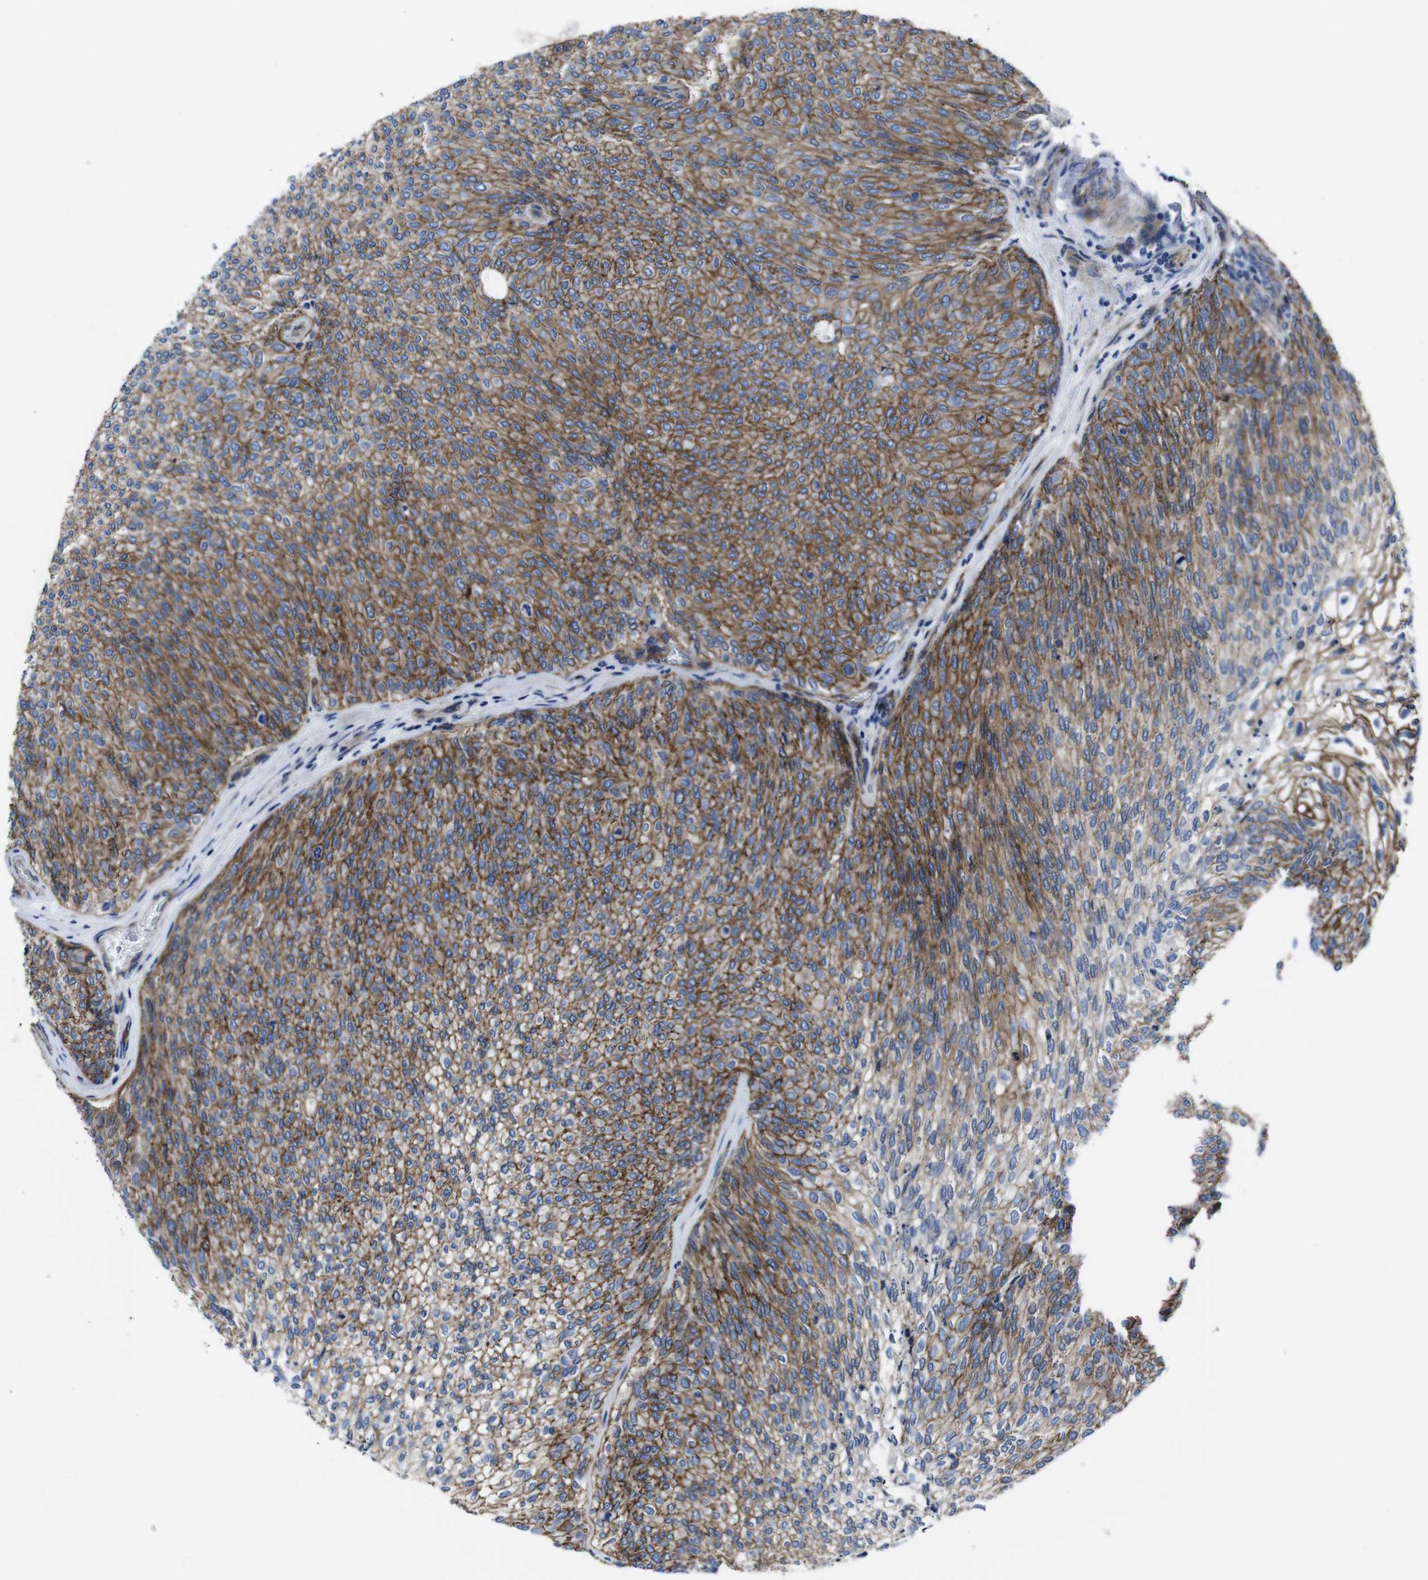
{"staining": {"intensity": "moderate", "quantity": ">75%", "location": "cytoplasmic/membranous"}, "tissue": "urothelial cancer", "cell_type": "Tumor cells", "image_type": "cancer", "snomed": [{"axis": "morphology", "description": "Urothelial carcinoma, Low grade"}, {"axis": "topography", "description": "Urinary bladder"}], "caption": "Tumor cells exhibit moderate cytoplasmic/membranous positivity in approximately >75% of cells in urothelial cancer. (DAB (3,3'-diaminobenzidine) = brown stain, brightfield microscopy at high magnification).", "gene": "NUMB", "patient": {"sex": "female", "age": 79}}